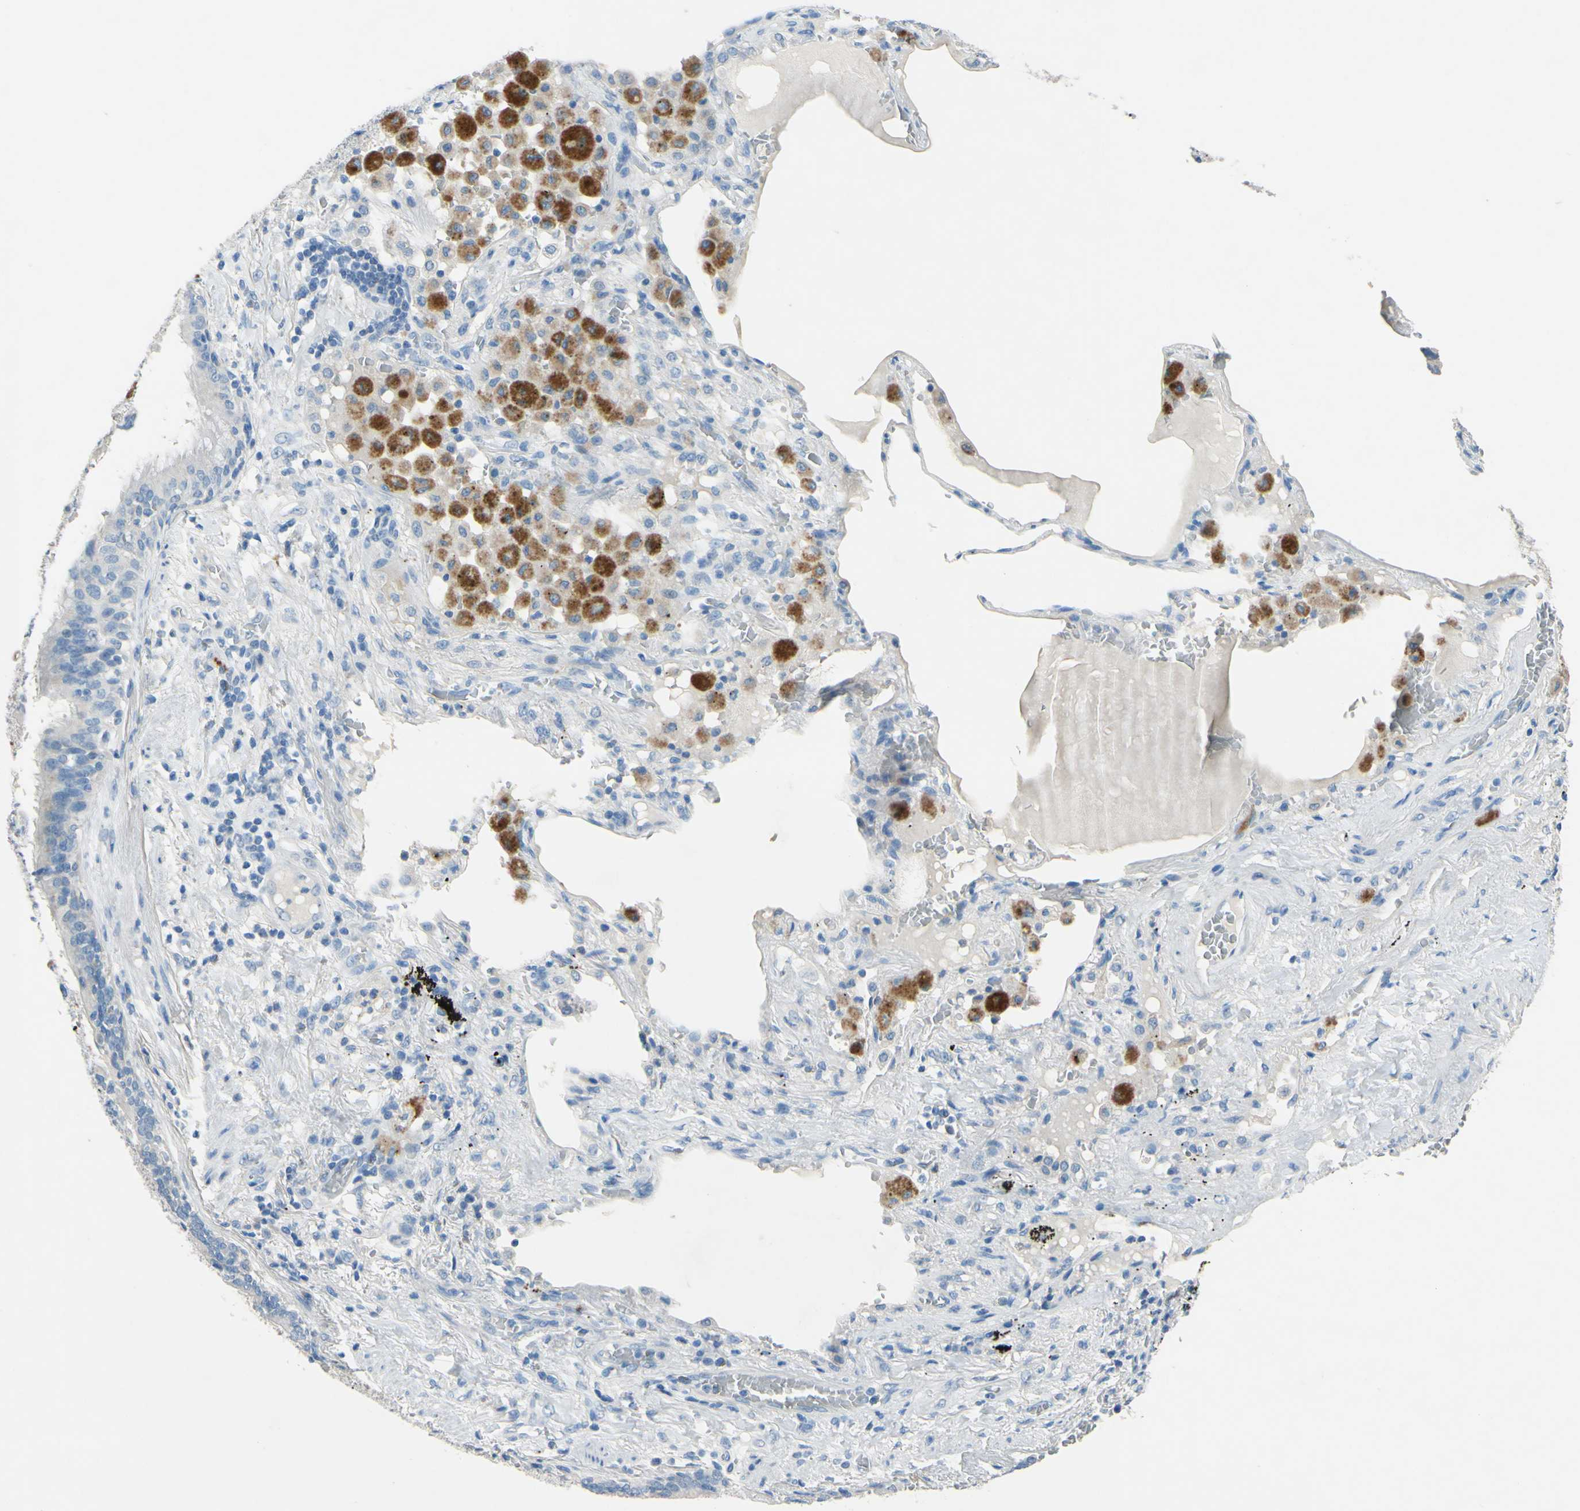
{"staining": {"intensity": "negative", "quantity": "none", "location": "none"}, "tissue": "lung cancer", "cell_type": "Tumor cells", "image_type": "cancer", "snomed": [{"axis": "morphology", "description": "Squamous cell carcinoma, NOS"}, {"axis": "topography", "description": "Lung"}], "caption": "Lung cancer (squamous cell carcinoma) was stained to show a protein in brown. There is no significant positivity in tumor cells. Nuclei are stained in blue.", "gene": "CDH10", "patient": {"sex": "male", "age": 57}}